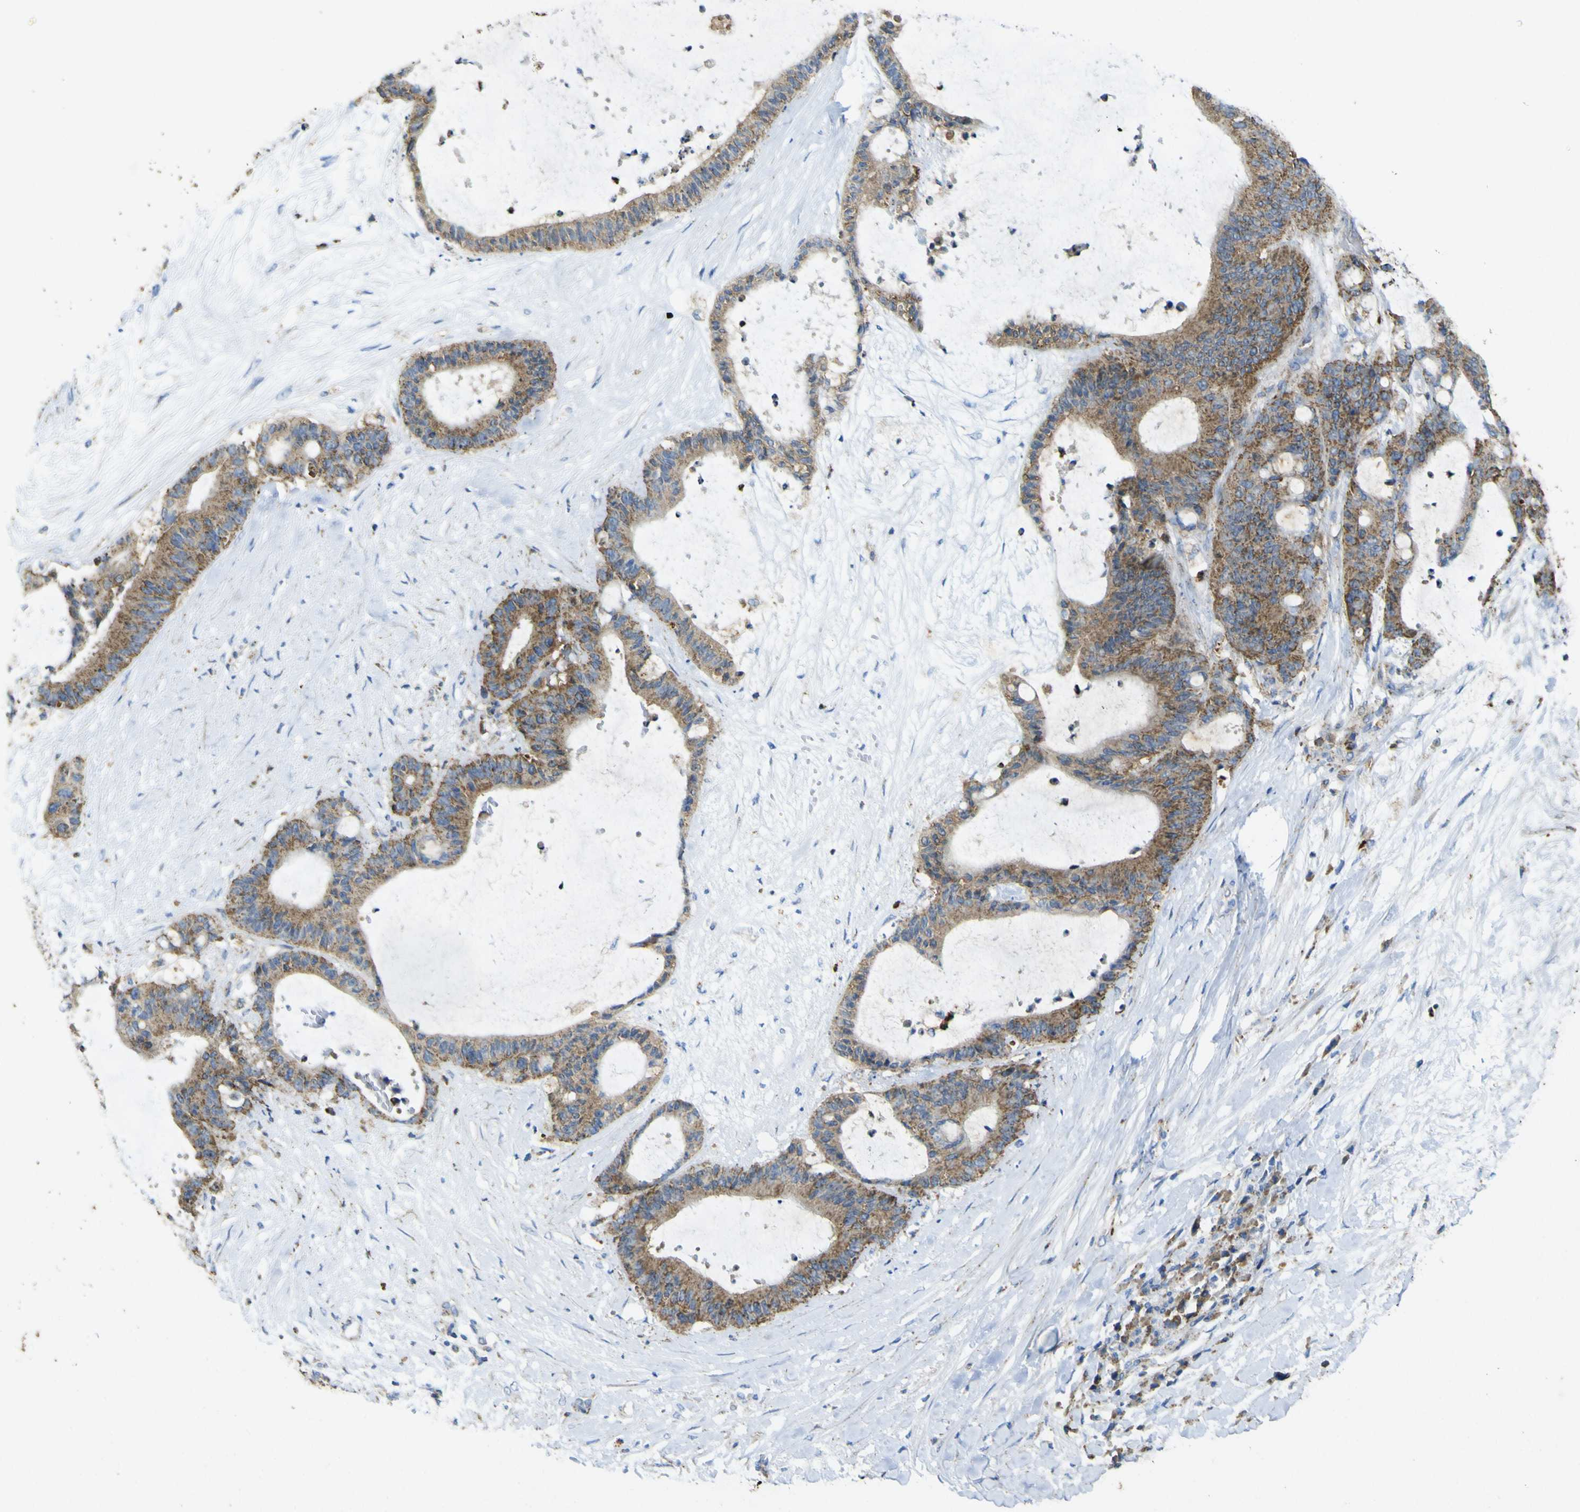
{"staining": {"intensity": "strong", "quantity": ">75%", "location": "cytoplasmic/membranous"}, "tissue": "liver cancer", "cell_type": "Tumor cells", "image_type": "cancer", "snomed": [{"axis": "morphology", "description": "Cholangiocarcinoma"}, {"axis": "topography", "description": "Liver"}], "caption": "Human liver cancer stained with a brown dye demonstrates strong cytoplasmic/membranous positive staining in approximately >75% of tumor cells.", "gene": "ACSL3", "patient": {"sex": "female", "age": 73}}